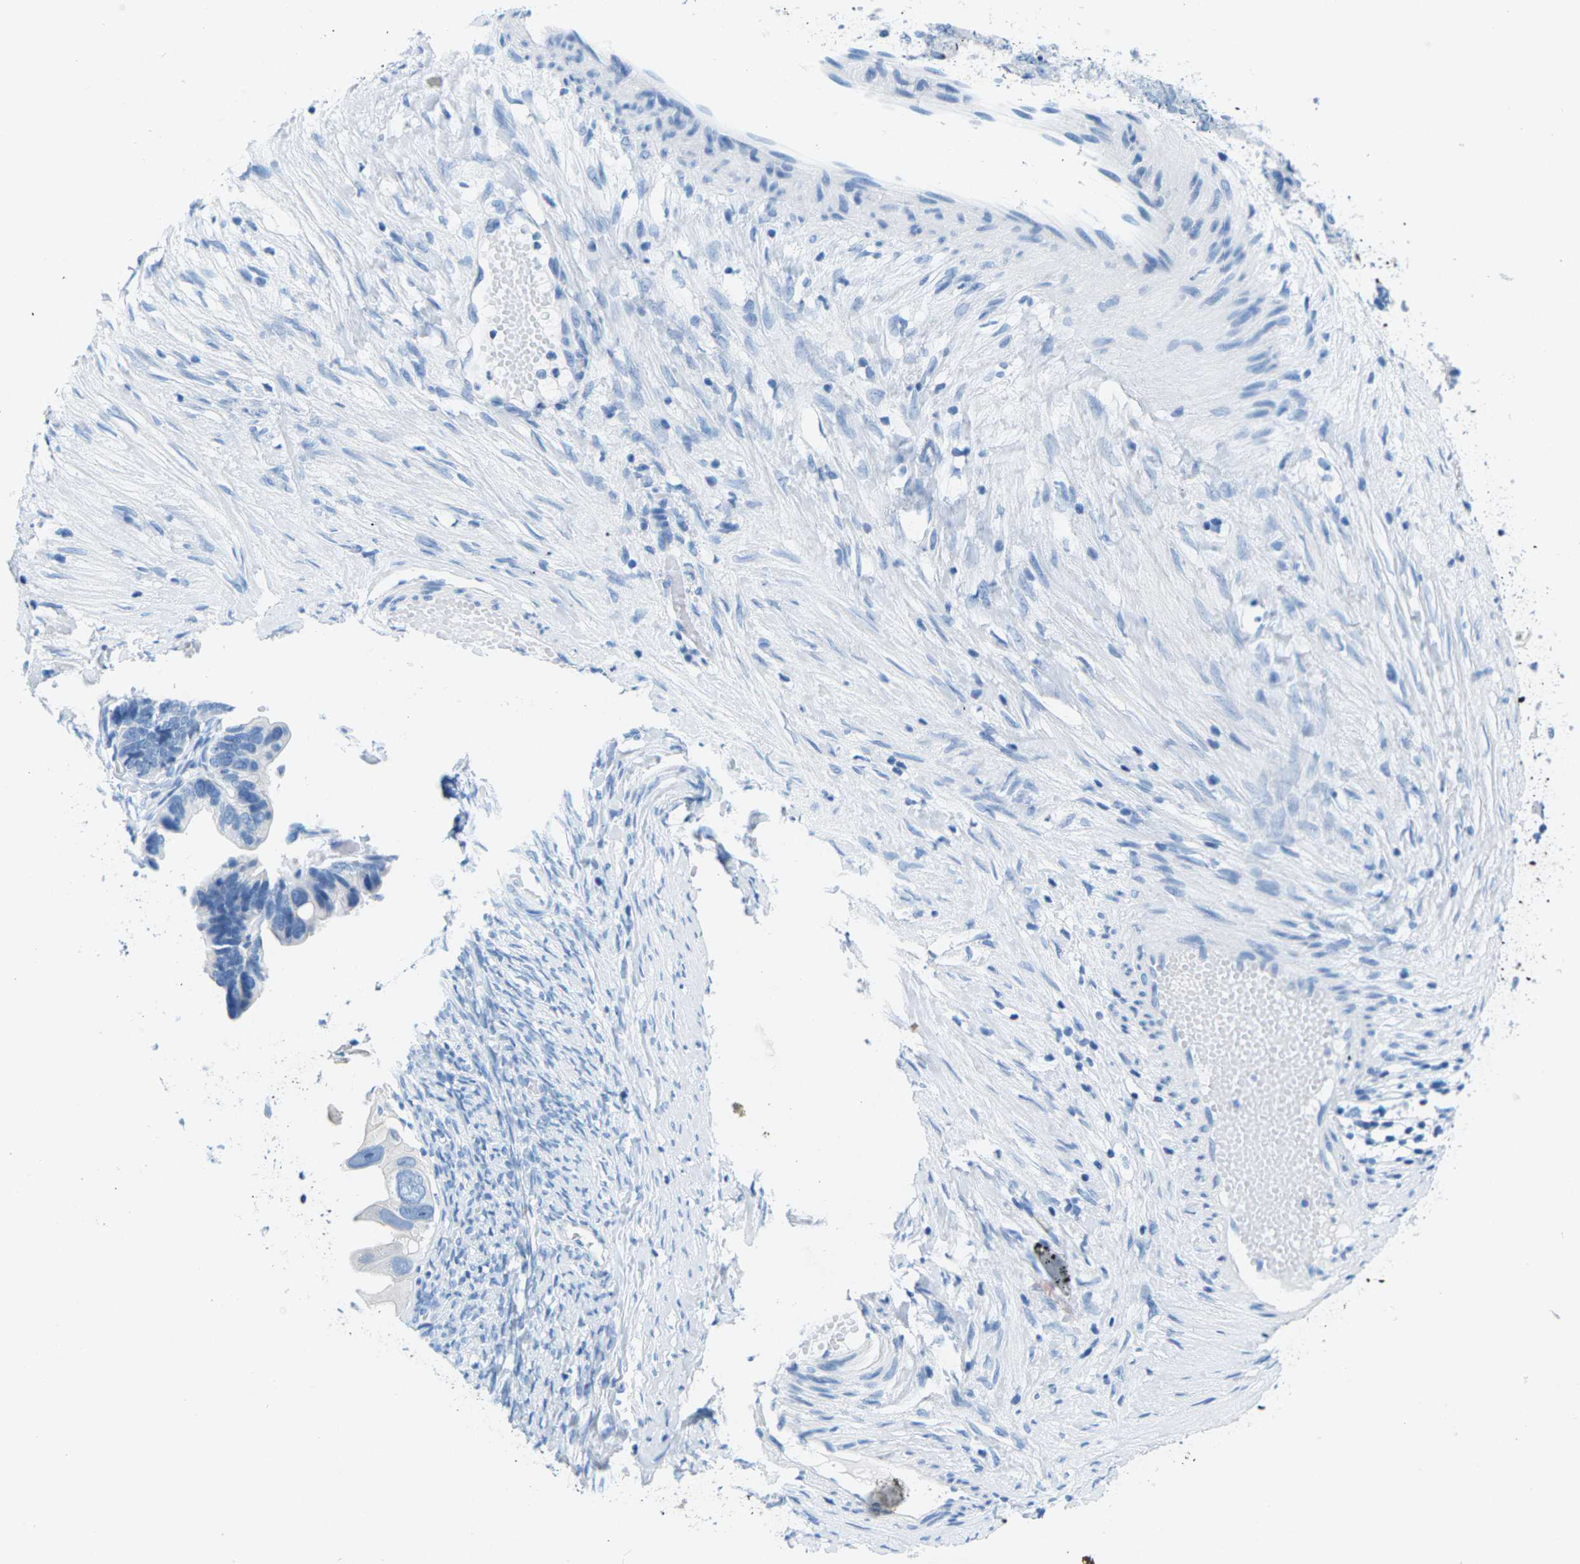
{"staining": {"intensity": "negative", "quantity": "none", "location": "none"}, "tissue": "ovarian cancer", "cell_type": "Tumor cells", "image_type": "cancer", "snomed": [{"axis": "morphology", "description": "Cystadenocarcinoma, serous, NOS"}, {"axis": "topography", "description": "Ovary"}], "caption": "This is an immunohistochemistry (IHC) histopathology image of human ovarian serous cystadenocarcinoma. There is no expression in tumor cells.", "gene": "SLC12A1", "patient": {"sex": "female", "age": 56}}